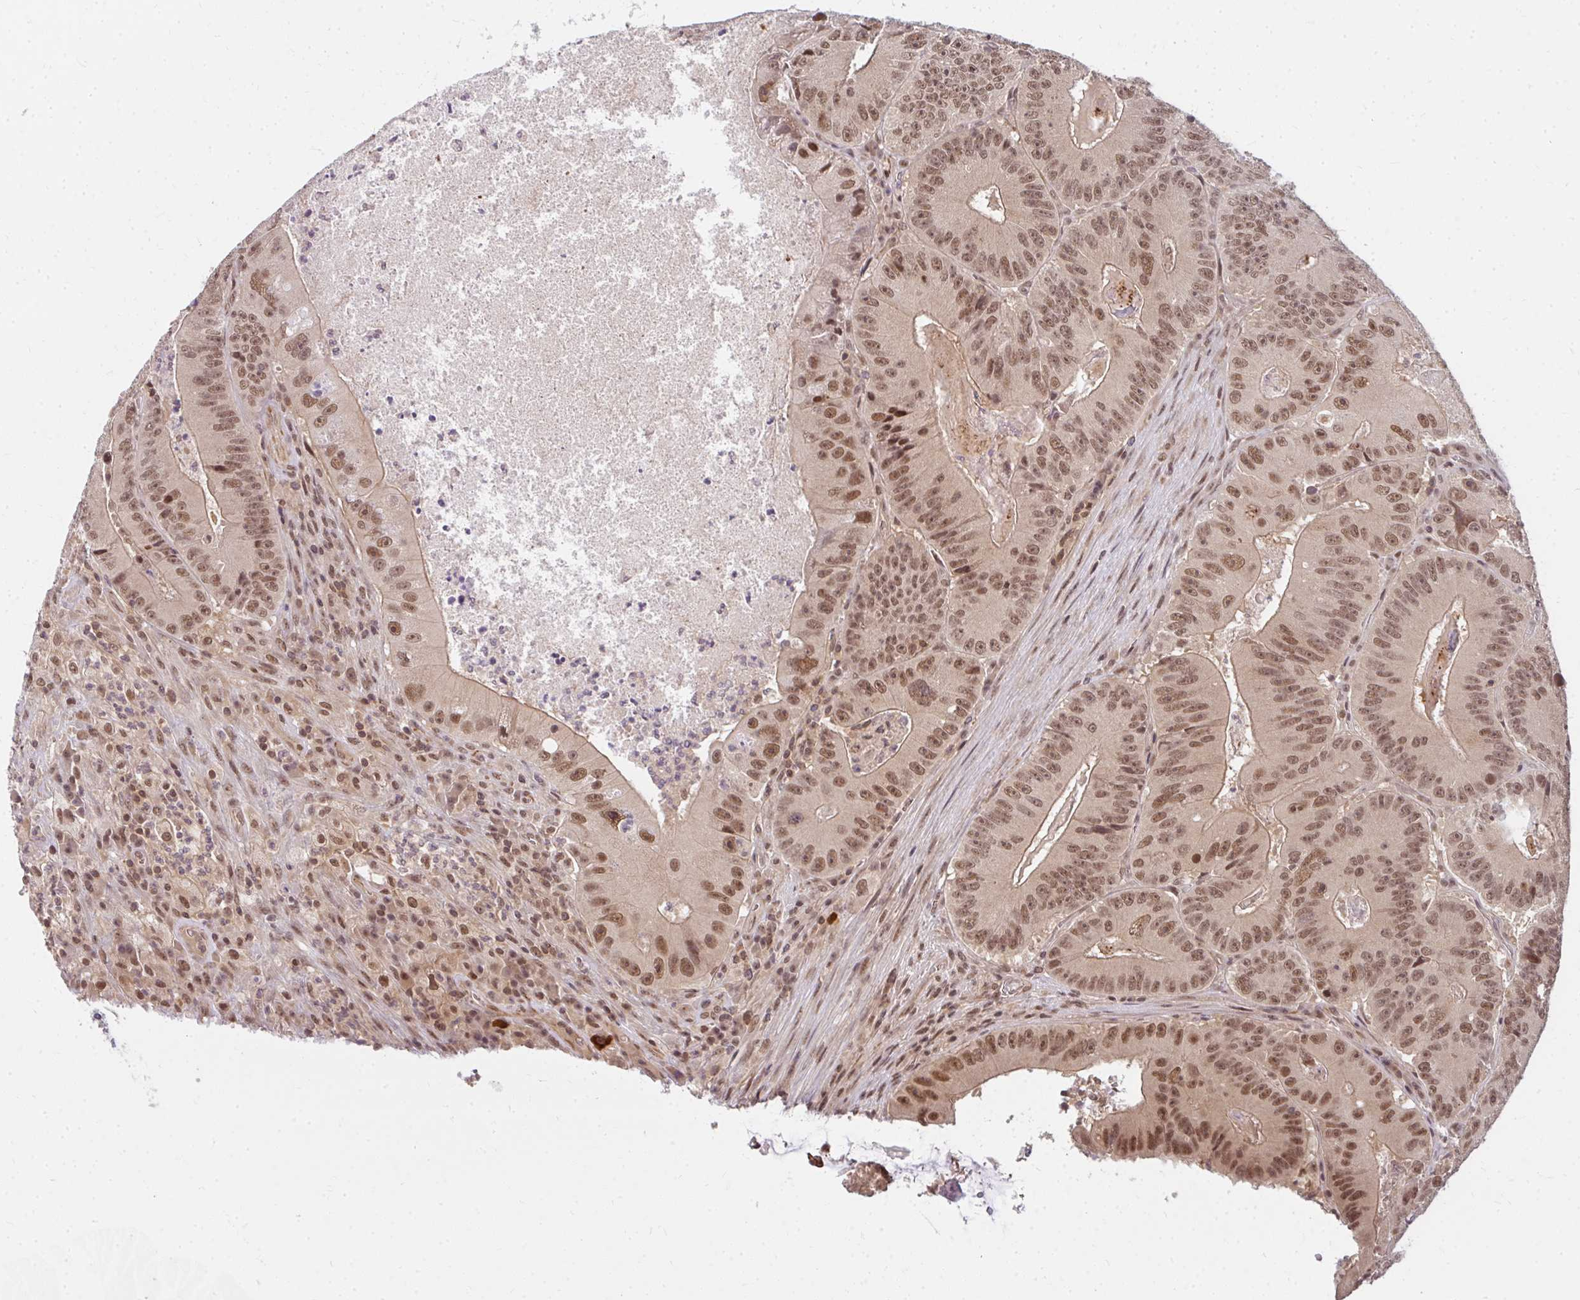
{"staining": {"intensity": "moderate", "quantity": ">75%", "location": "nuclear"}, "tissue": "colorectal cancer", "cell_type": "Tumor cells", "image_type": "cancer", "snomed": [{"axis": "morphology", "description": "Adenocarcinoma, NOS"}, {"axis": "topography", "description": "Colon"}], "caption": "Immunohistochemistry photomicrograph of human adenocarcinoma (colorectal) stained for a protein (brown), which demonstrates medium levels of moderate nuclear expression in approximately >75% of tumor cells.", "gene": "GTF3C6", "patient": {"sex": "female", "age": 86}}